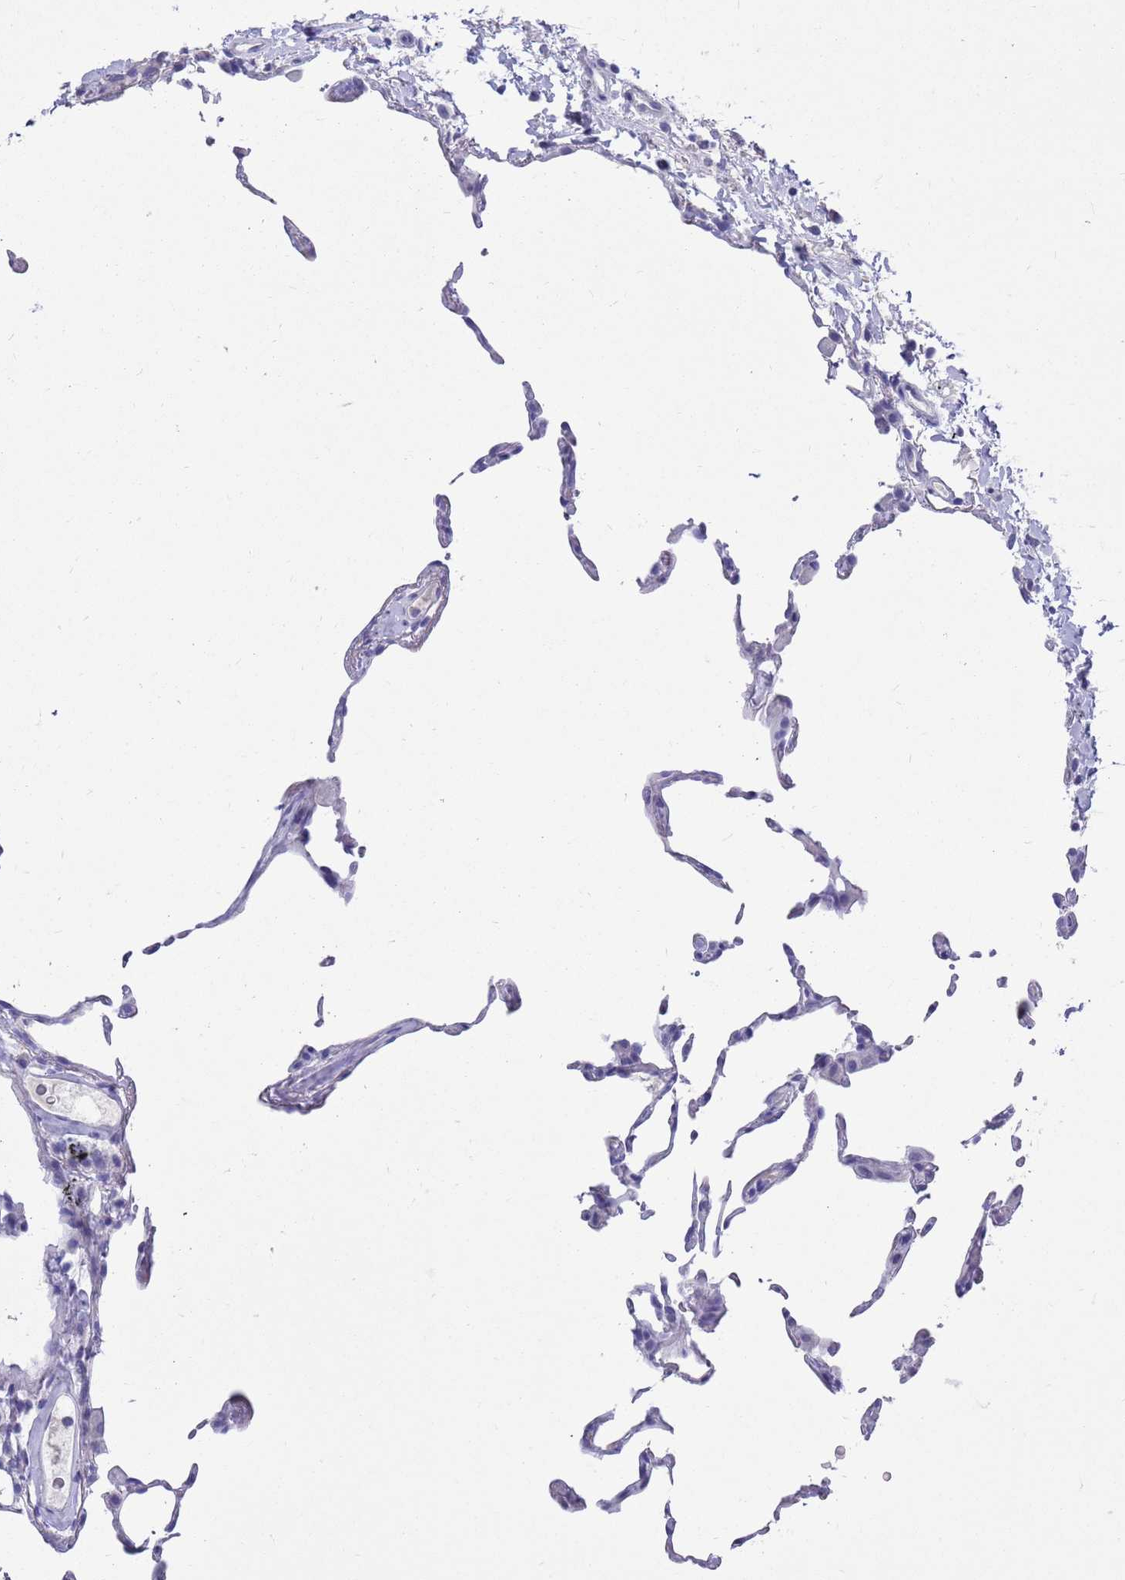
{"staining": {"intensity": "negative", "quantity": "none", "location": "none"}, "tissue": "lung", "cell_type": "Alveolar cells", "image_type": "normal", "snomed": [{"axis": "morphology", "description": "Normal tissue, NOS"}, {"axis": "topography", "description": "Lung"}], "caption": "This is an immunohistochemistry (IHC) histopathology image of normal lung. There is no positivity in alveolar cells.", "gene": "MTMR2", "patient": {"sex": "female", "age": 57}}